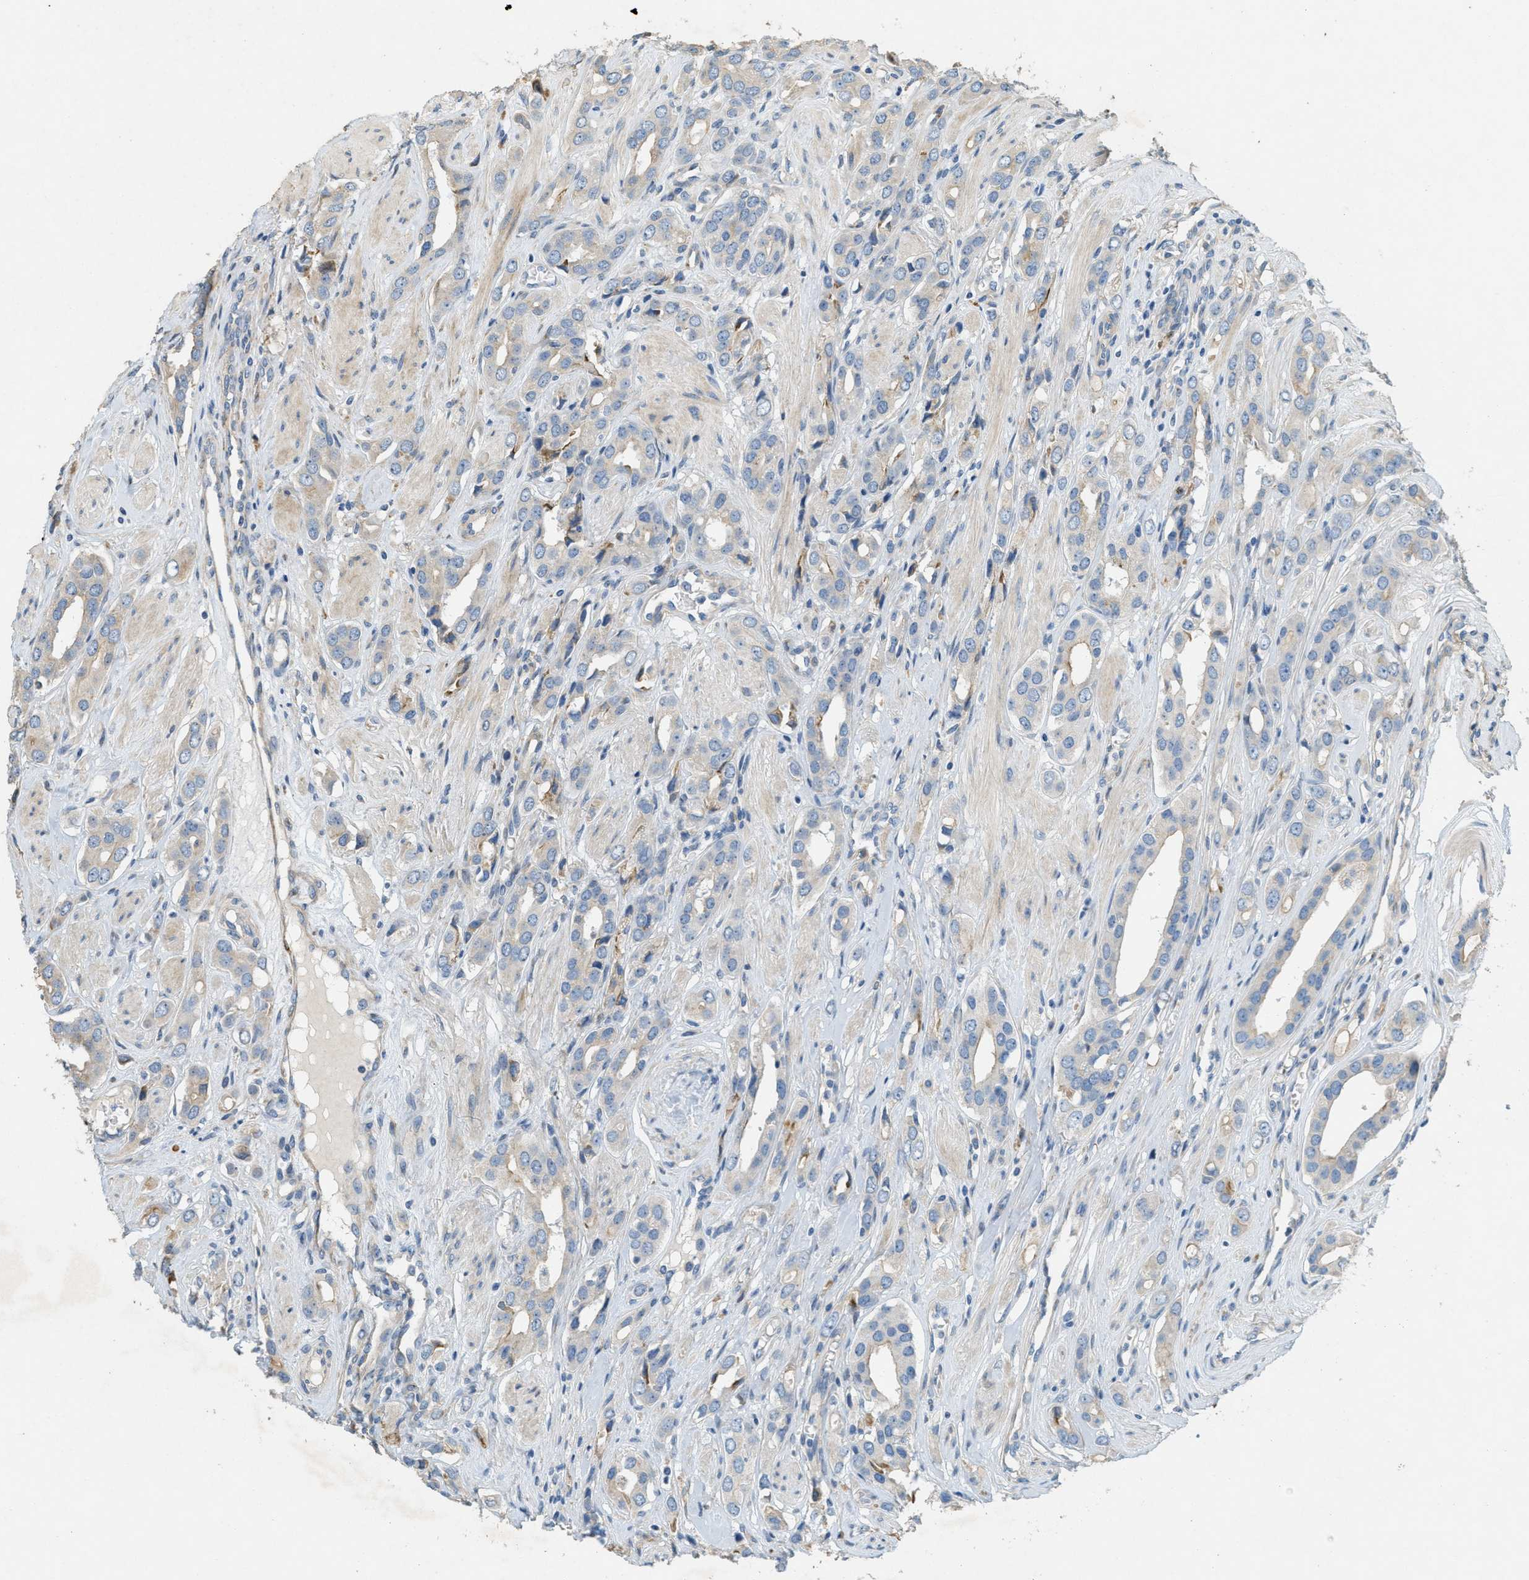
{"staining": {"intensity": "weak", "quantity": "<25%", "location": "cytoplasmic/membranous"}, "tissue": "prostate cancer", "cell_type": "Tumor cells", "image_type": "cancer", "snomed": [{"axis": "morphology", "description": "Adenocarcinoma, High grade"}, {"axis": "topography", "description": "Prostate"}], "caption": "This is an immunohistochemistry histopathology image of adenocarcinoma (high-grade) (prostate). There is no expression in tumor cells.", "gene": "ADCY5", "patient": {"sex": "male", "age": 52}}